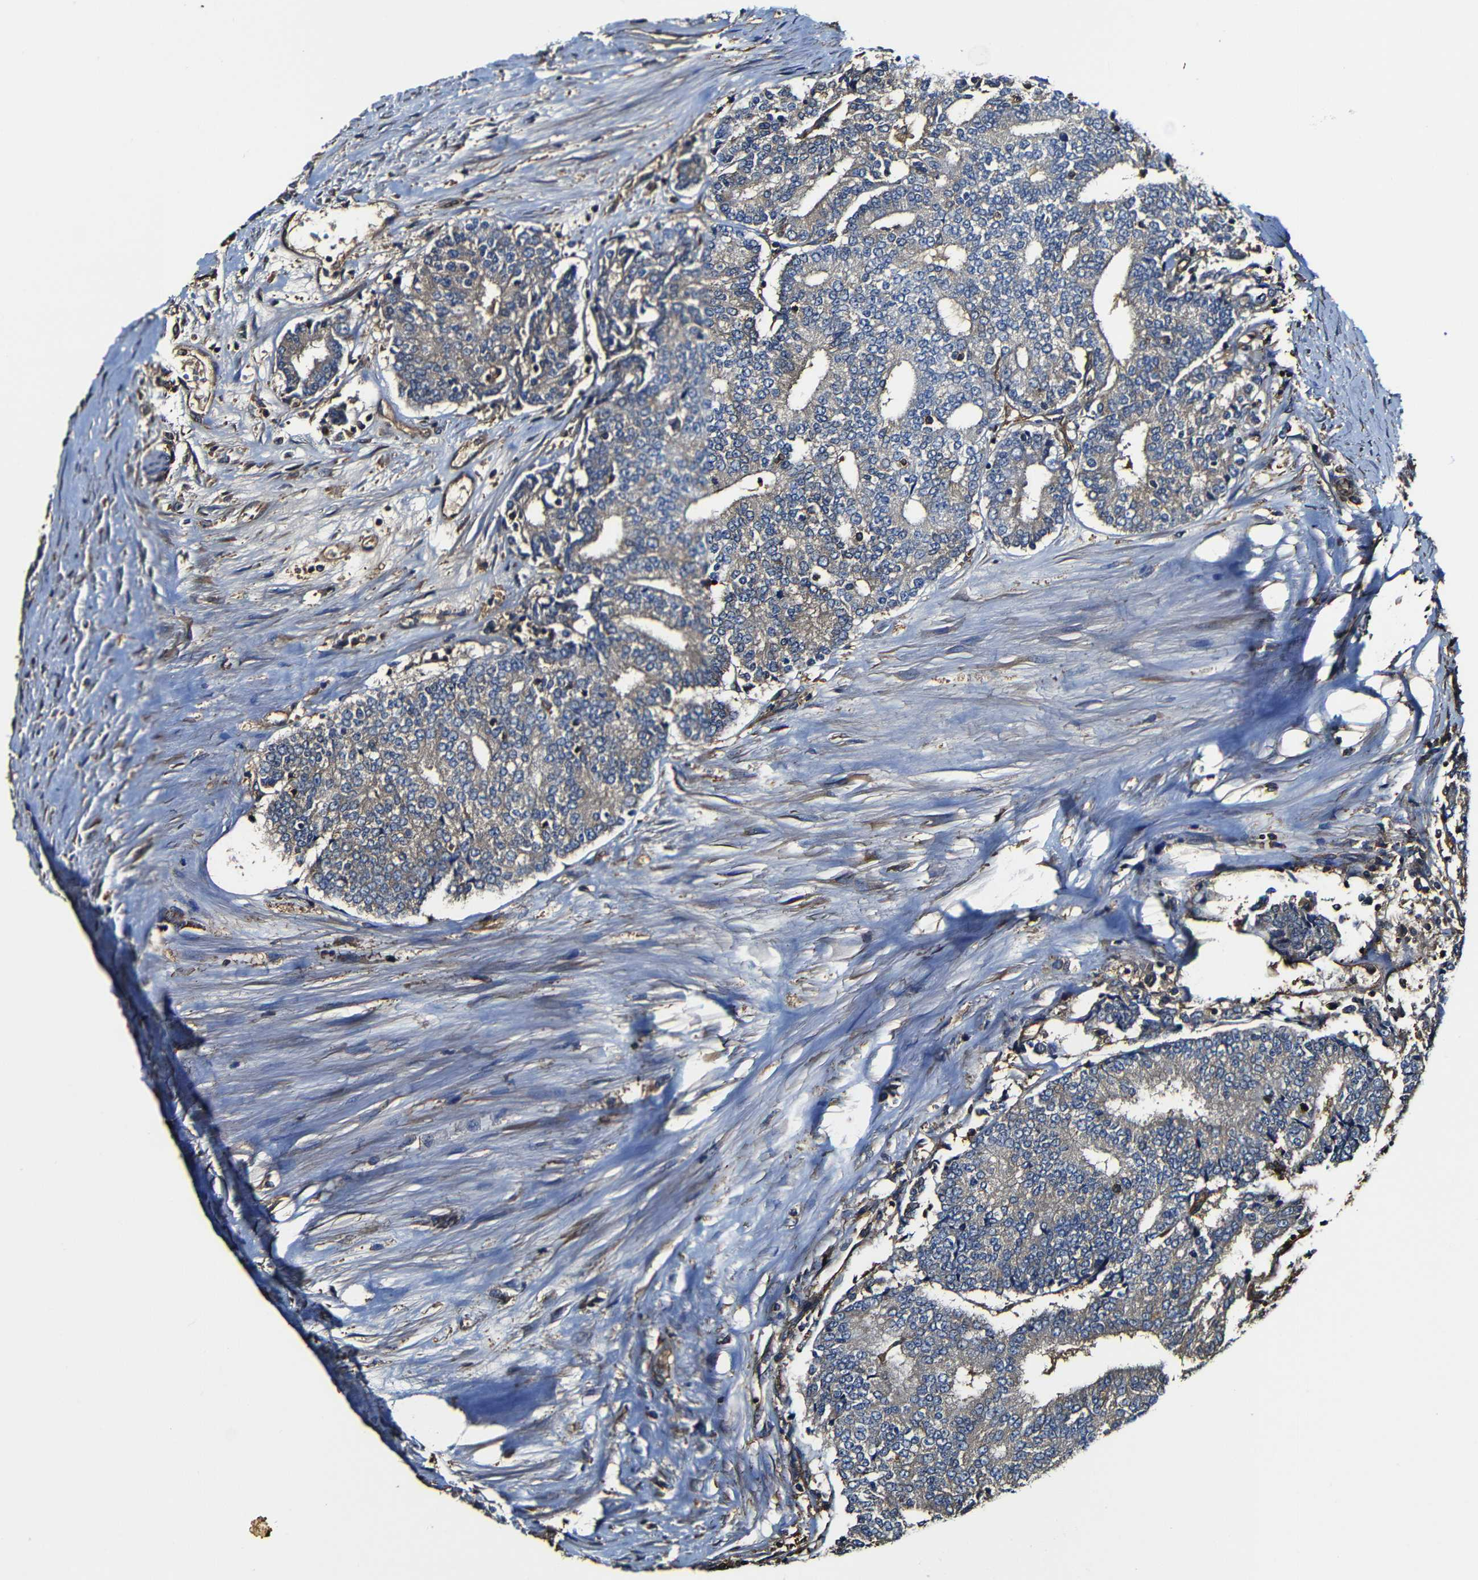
{"staining": {"intensity": "weak", "quantity": "25%-75%", "location": "cytoplasmic/membranous"}, "tissue": "prostate cancer", "cell_type": "Tumor cells", "image_type": "cancer", "snomed": [{"axis": "morphology", "description": "Normal tissue, NOS"}, {"axis": "morphology", "description": "Adenocarcinoma, High grade"}, {"axis": "topography", "description": "Prostate"}, {"axis": "topography", "description": "Seminal veicle"}], "caption": "Protein expression by immunohistochemistry (IHC) exhibits weak cytoplasmic/membranous positivity in about 25%-75% of tumor cells in prostate high-grade adenocarcinoma.", "gene": "MSN", "patient": {"sex": "male", "age": 55}}